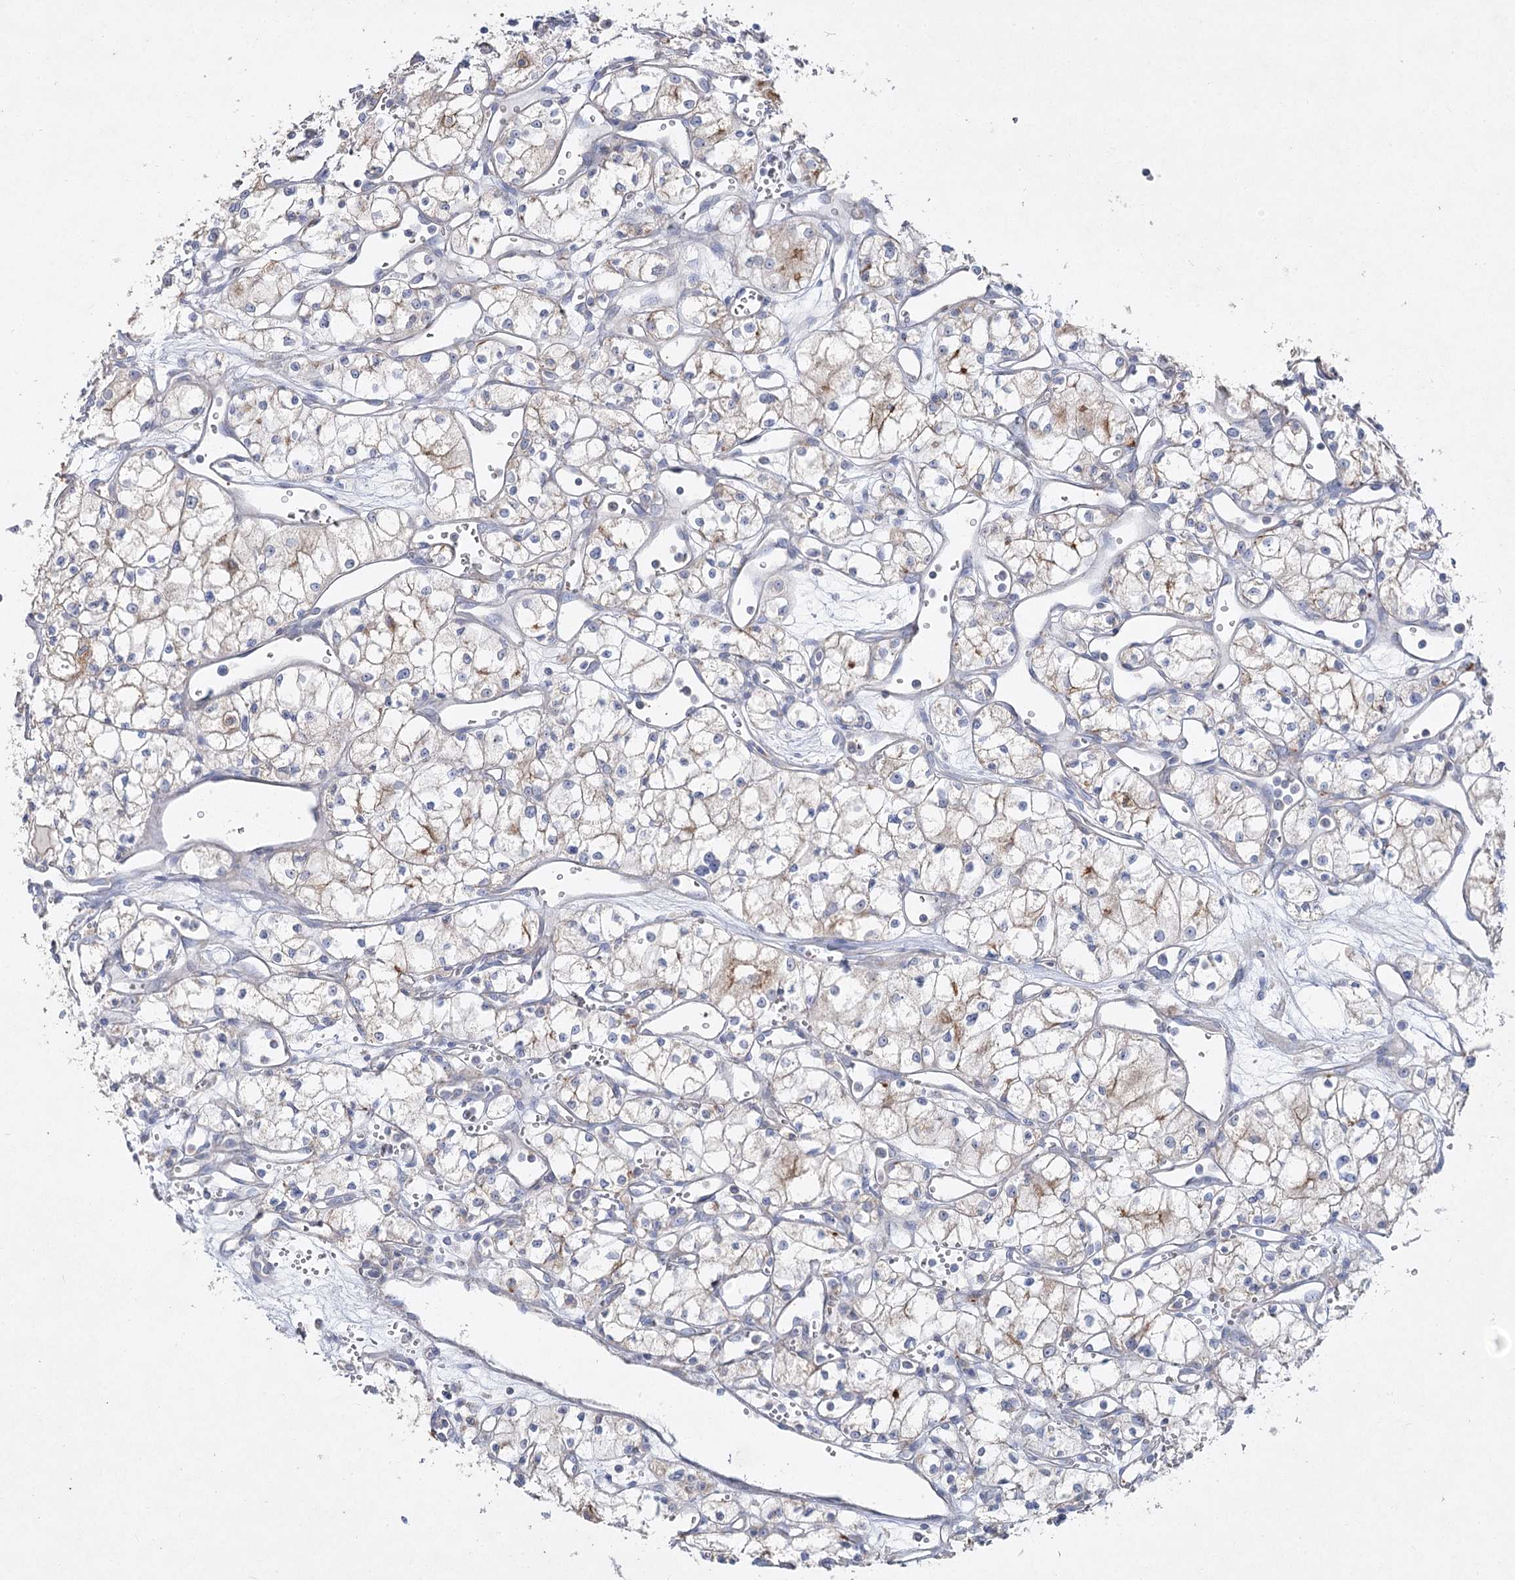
{"staining": {"intensity": "weak", "quantity": "<25%", "location": "cytoplasmic/membranous"}, "tissue": "renal cancer", "cell_type": "Tumor cells", "image_type": "cancer", "snomed": [{"axis": "morphology", "description": "Adenocarcinoma, NOS"}, {"axis": "topography", "description": "Kidney"}], "caption": "Image shows no protein staining in tumor cells of renal cancer (adenocarcinoma) tissue.", "gene": "TMEM187", "patient": {"sex": "male", "age": 59}}